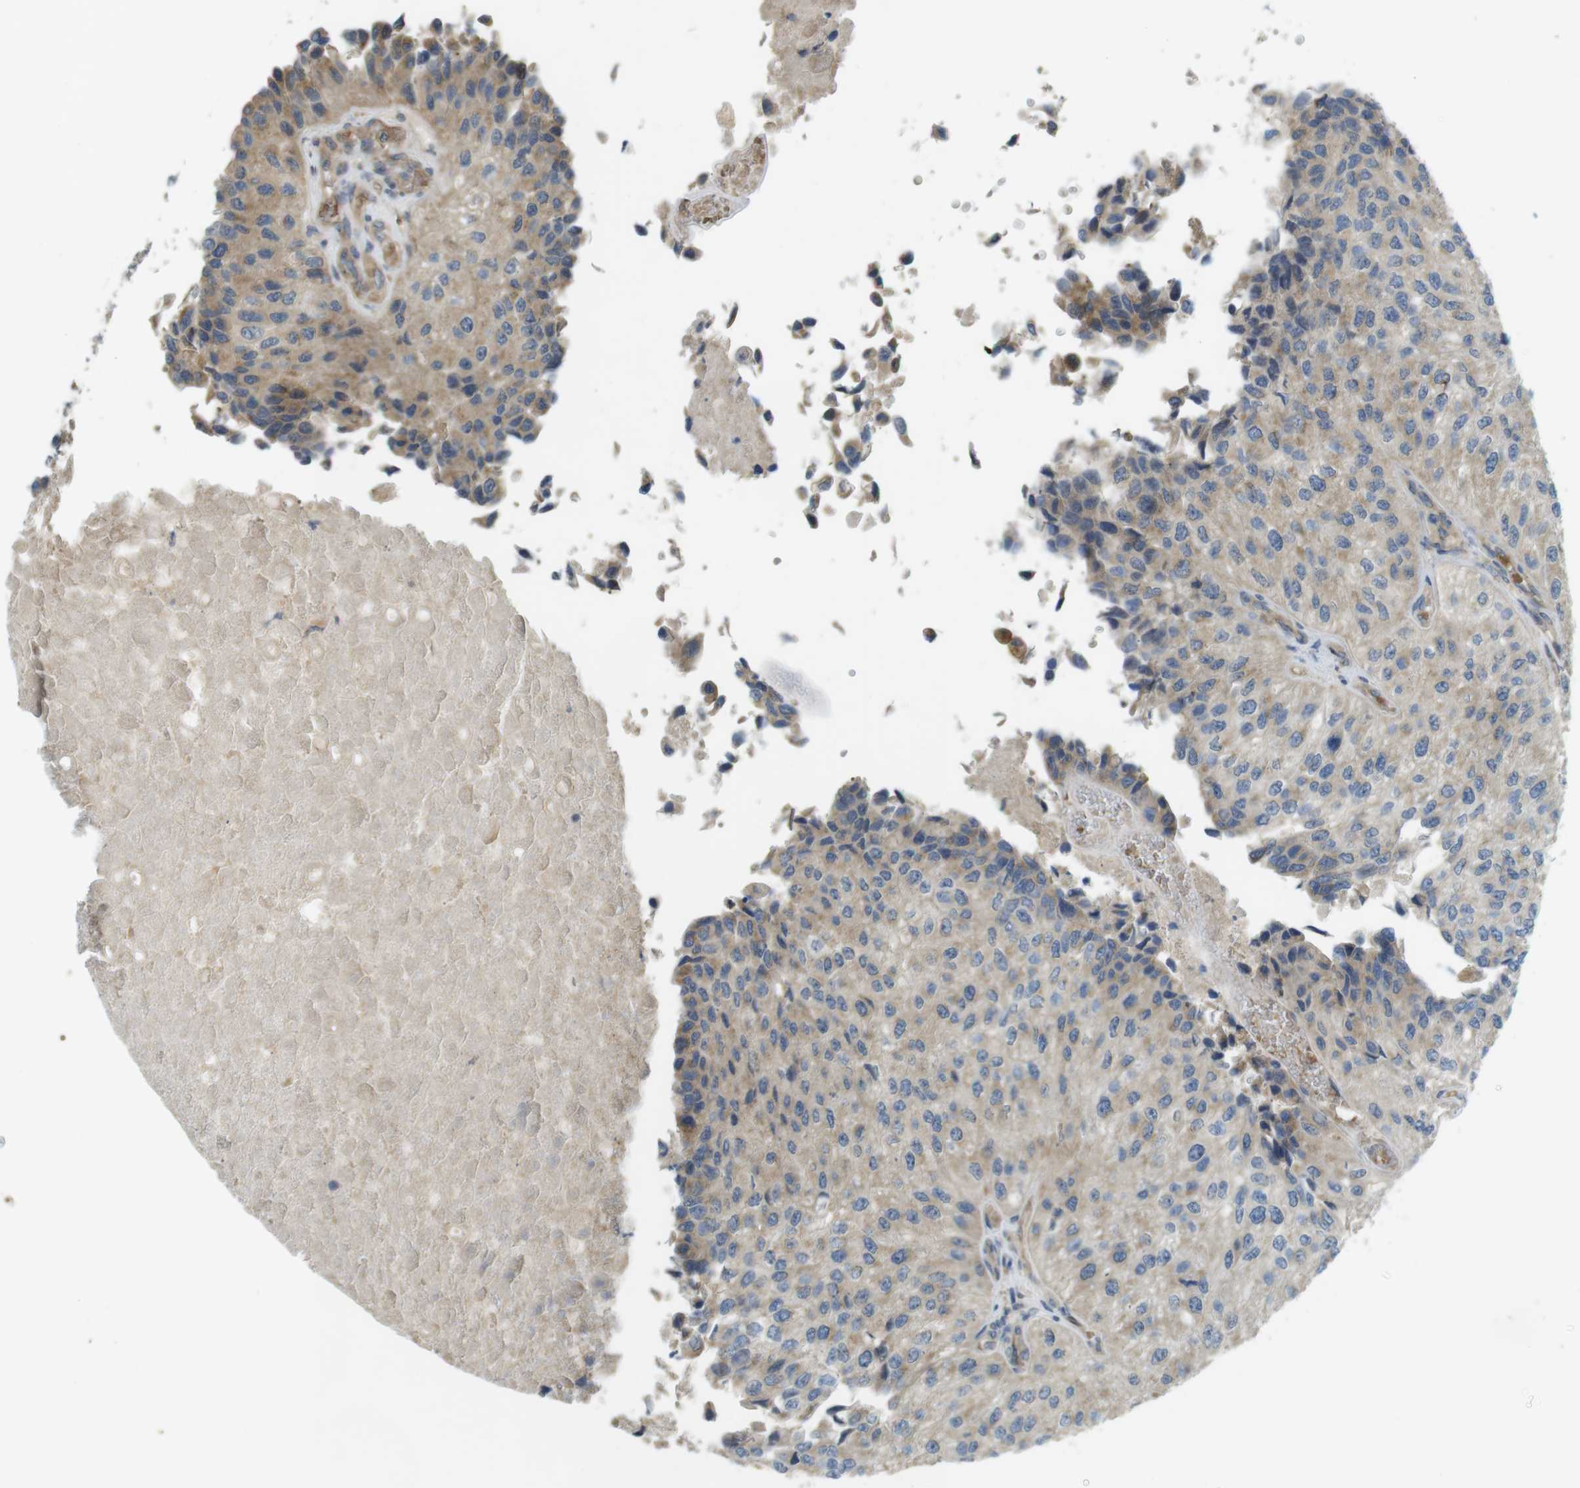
{"staining": {"intensity": "moderate", "quantity": "25%-75%", "location": "cytoplasmic/membranous"}, "tissue": "urothelial cancer", "cell_type": "Tumor cells", "image_type": "cancer", "snomed": [{"axis": "morphology", "description": "Urothelial carcinoma, High grade"}, {"axis": "topography", "description": "Kidney"}, {"axis": "topography", "description": "Urinary bladder"}], "caption": "There is medium levels of moderate cytoplasmic/membranous expression in tumor cells of urothelial cancer, as demonstrated by immunohistochemical staining (brown color).", "gene": "CLTC", "patient": {"sex": "male", "age": 77}}